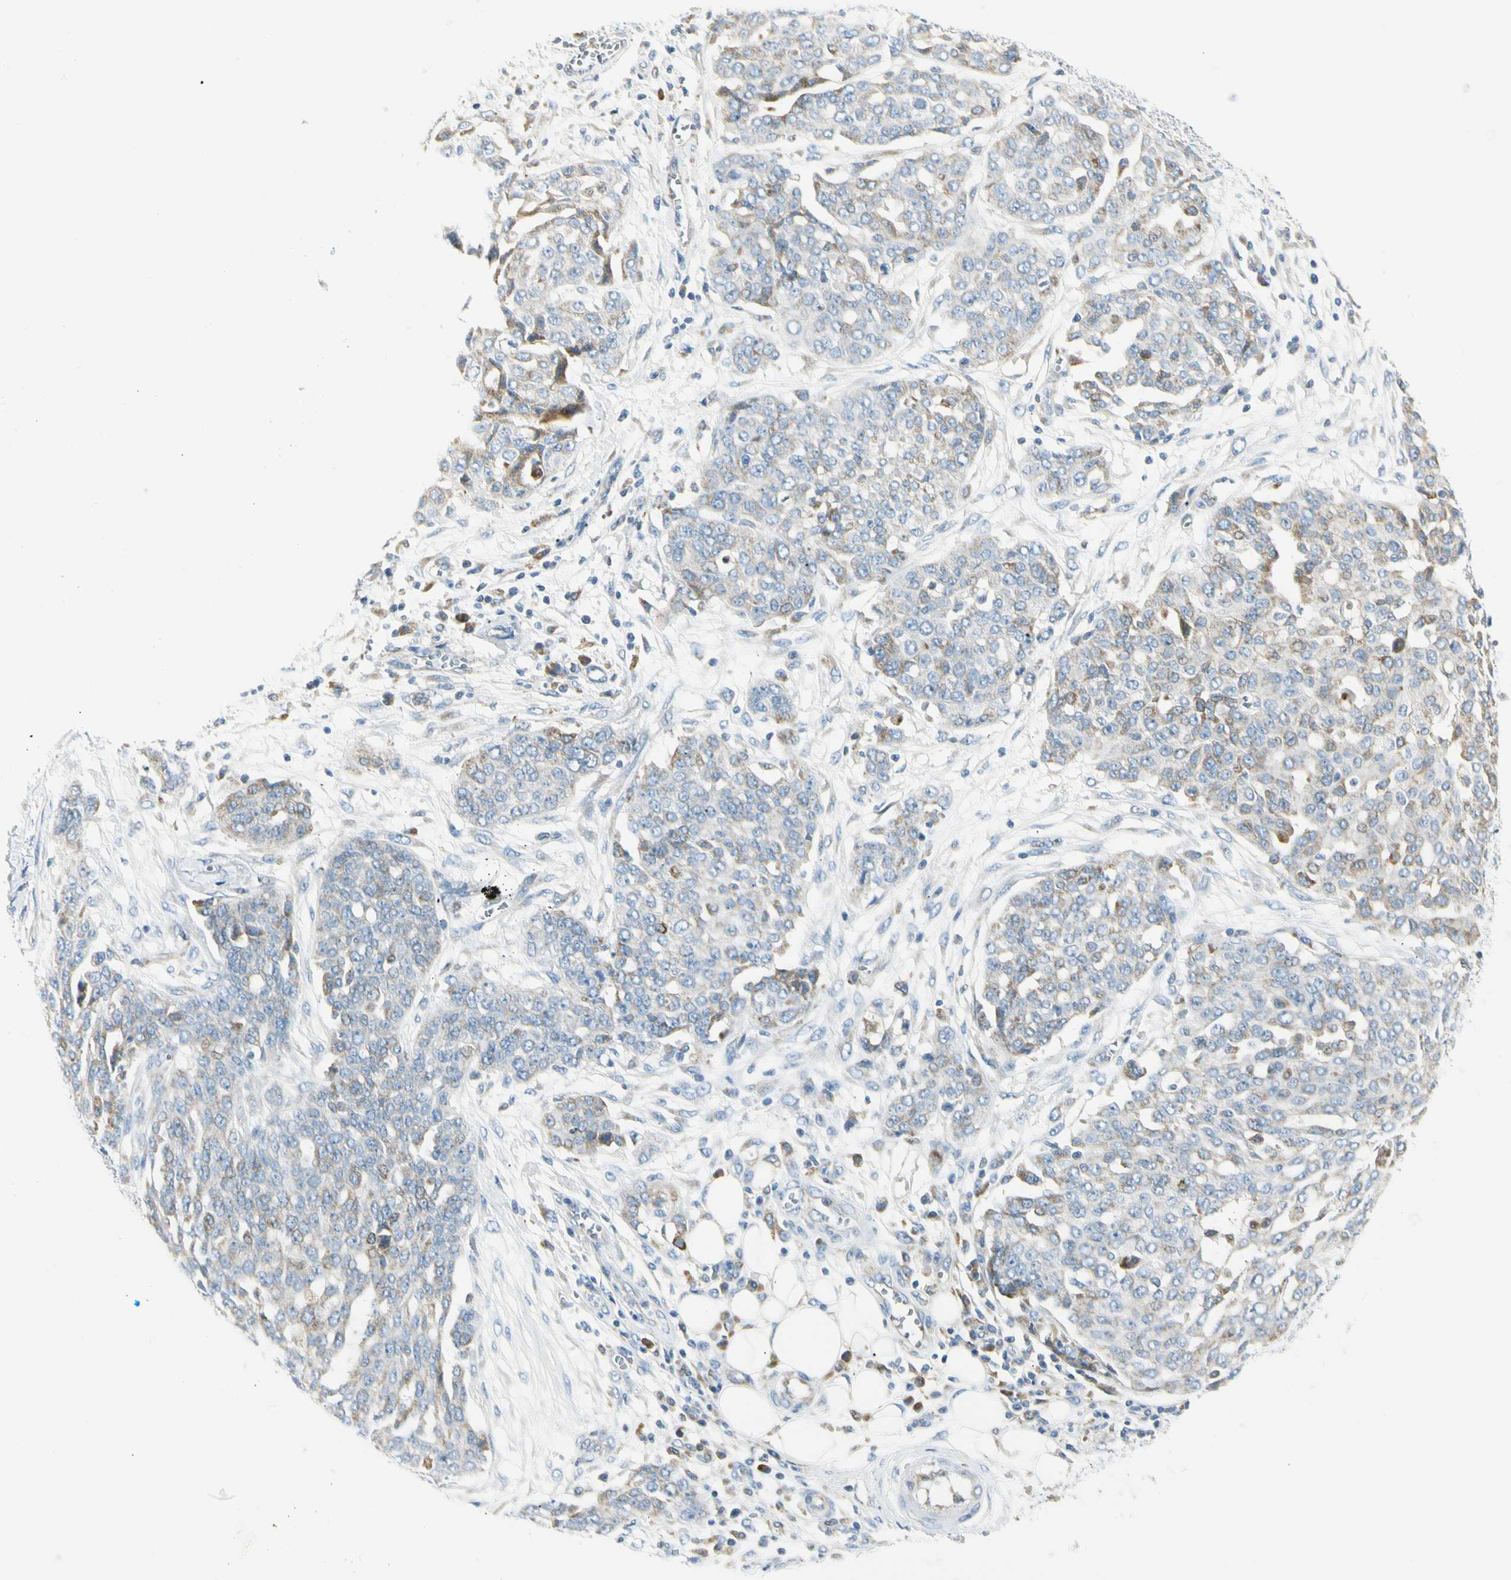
{"staining": {"intensity": "weak", "quantity": "<25%", "location": "cytoplasmic/membranous"}, "tissue": "ovarian cancer", "cell_type": "Tumor cells", "image_type": "cancer", "snomed": [{"axis": "morphology", "description": "Cystadenocarcinoma, serous, NOS"}, {"axis": "topography", "description": "Soft tissue"}, {"axis": "topography", "description": "Ovary"}], "caption": "Immunohistochemistry histopathology image of human serous cystadenocarcinoma (ovarian) stained for a protein (brown), which demonstrates no positivity in tumor cells.", "gene": "TNFSF11", "patient": {"sex": "female", "age": 57}}